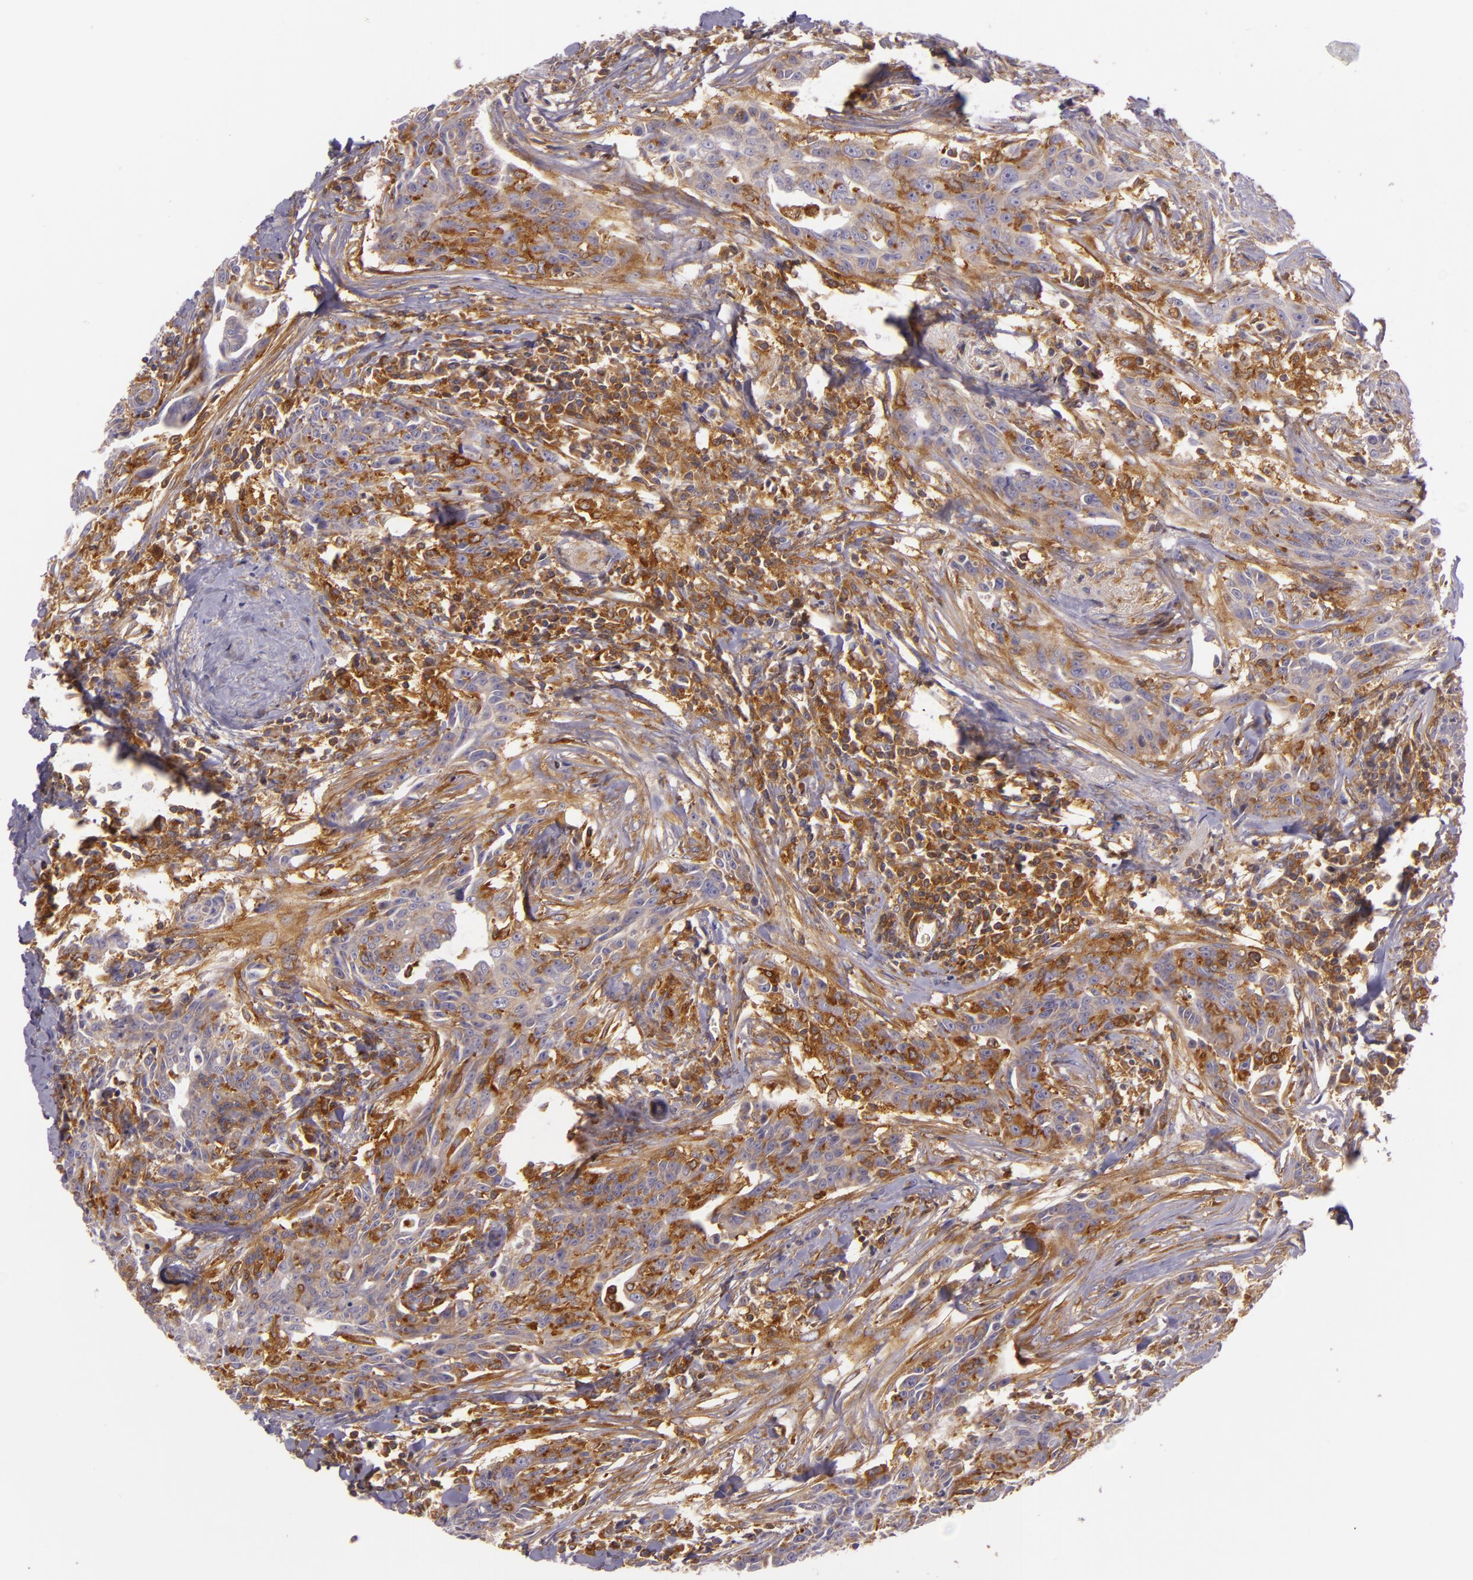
{"staining": {"intensity": "moderate", "quantity": ">75%", "location": "cytoplasmic/membranous"}, "tissue": "breast cancer", "cell_type": "Tumor cells", "image_type": "cancer", "snomed": [{"axis": "morphology", "description": "Duct carcinoma"}, {"axis": "topography", "description": "Breast"}], "caption": "Invasive ductal carcinoma (breast) stained with a protein marker displays moderate staining in tumor cells.", "gene": "TLN1", "patient": {"sex": "female", "age": 50}}